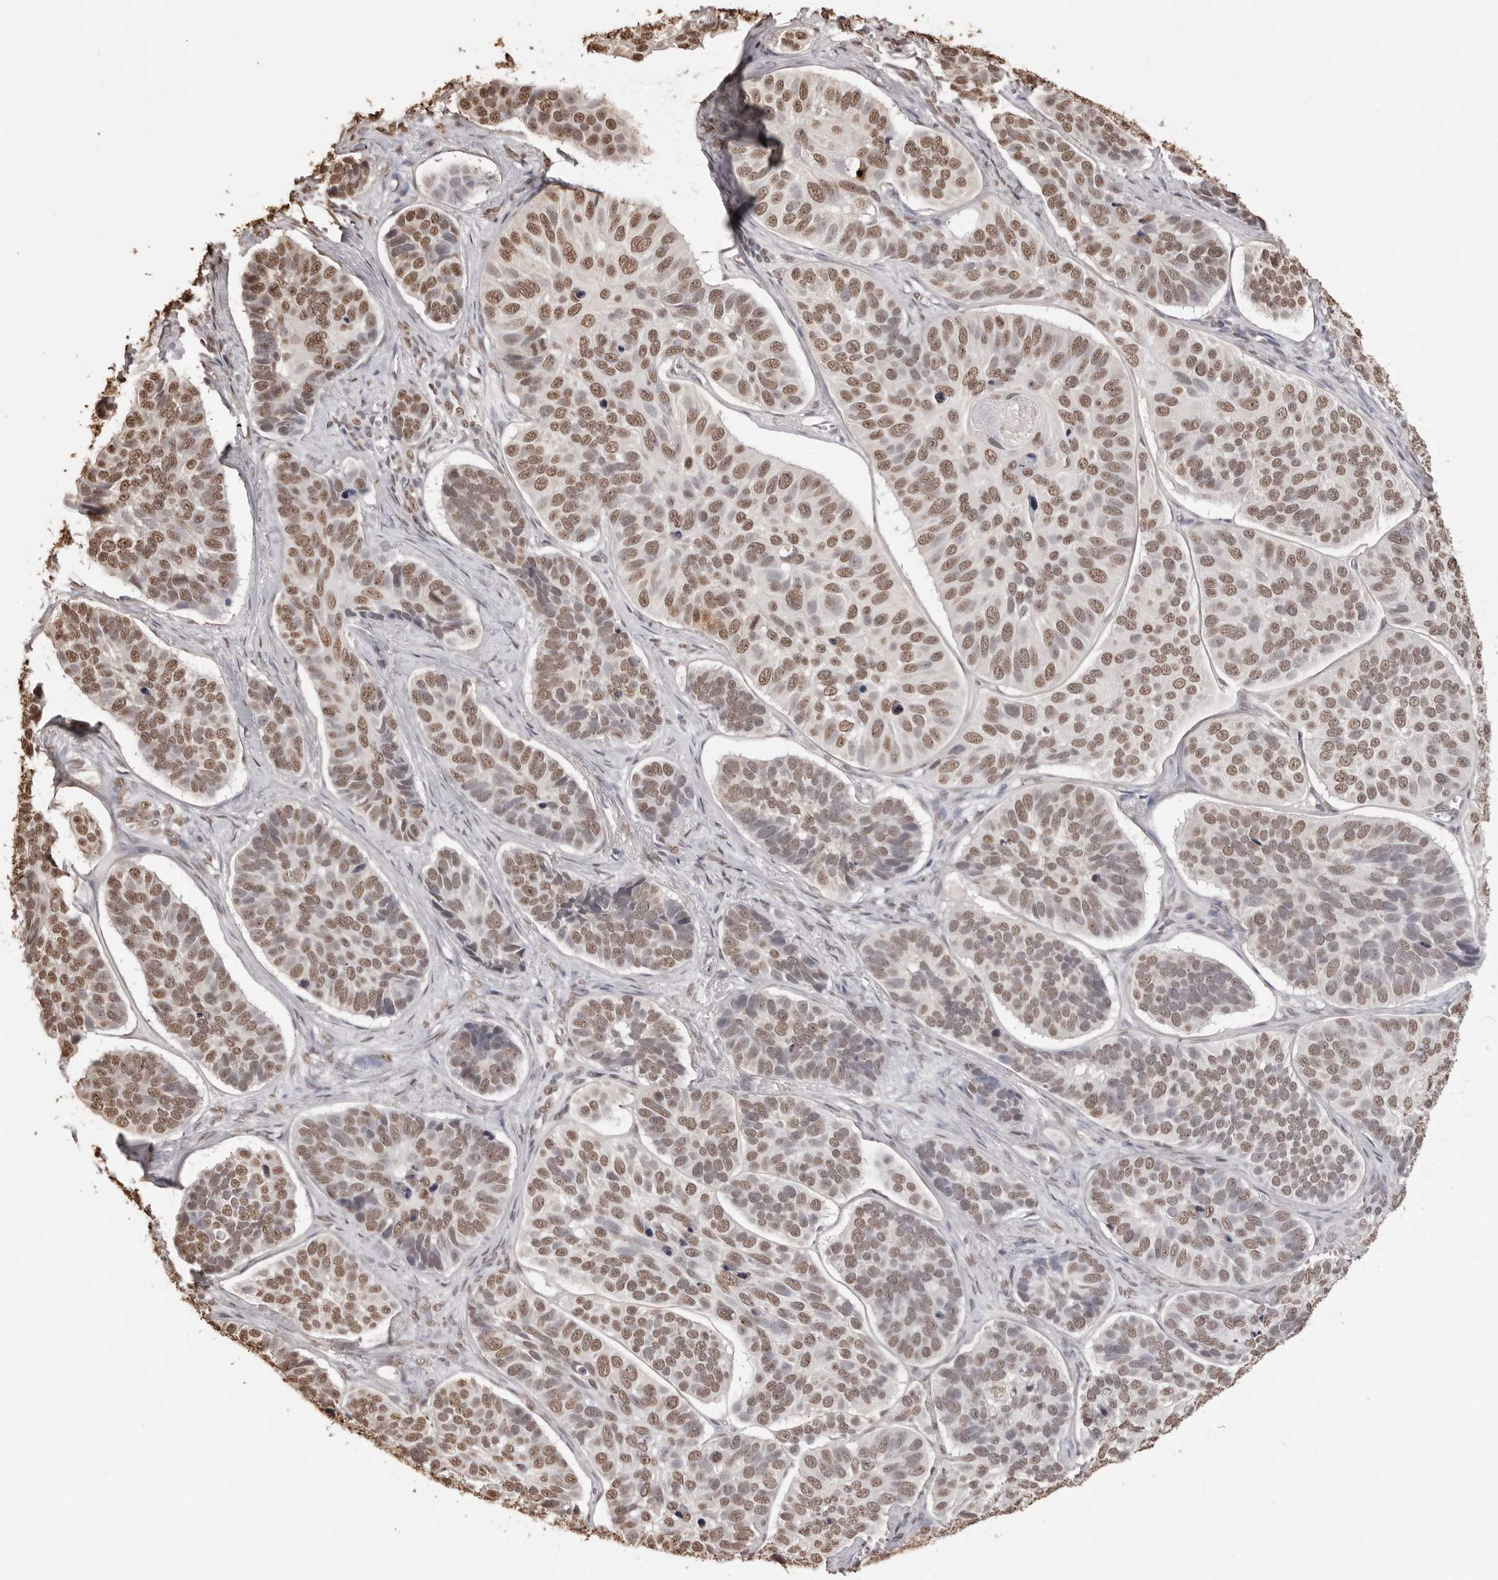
{"staining": {"intensity": "moderate", "quantity": ">75%", "location": "nuclear"}, "tissue": "skin cancer", "cell_type": "Tumor cells", "image_type": "cancer", "snomed": [{"axis": "morphology", "description": "Basal cell carcinoma"}, {"axis": "topography", "description": "Skin"}], "caption": "Skin basal cell carcinoma stained for a protein demonstrates moderate nuclear positivity in tumor cells.", "gene": "OLIG3", "patient": {"sex": "male", "age": 62}}